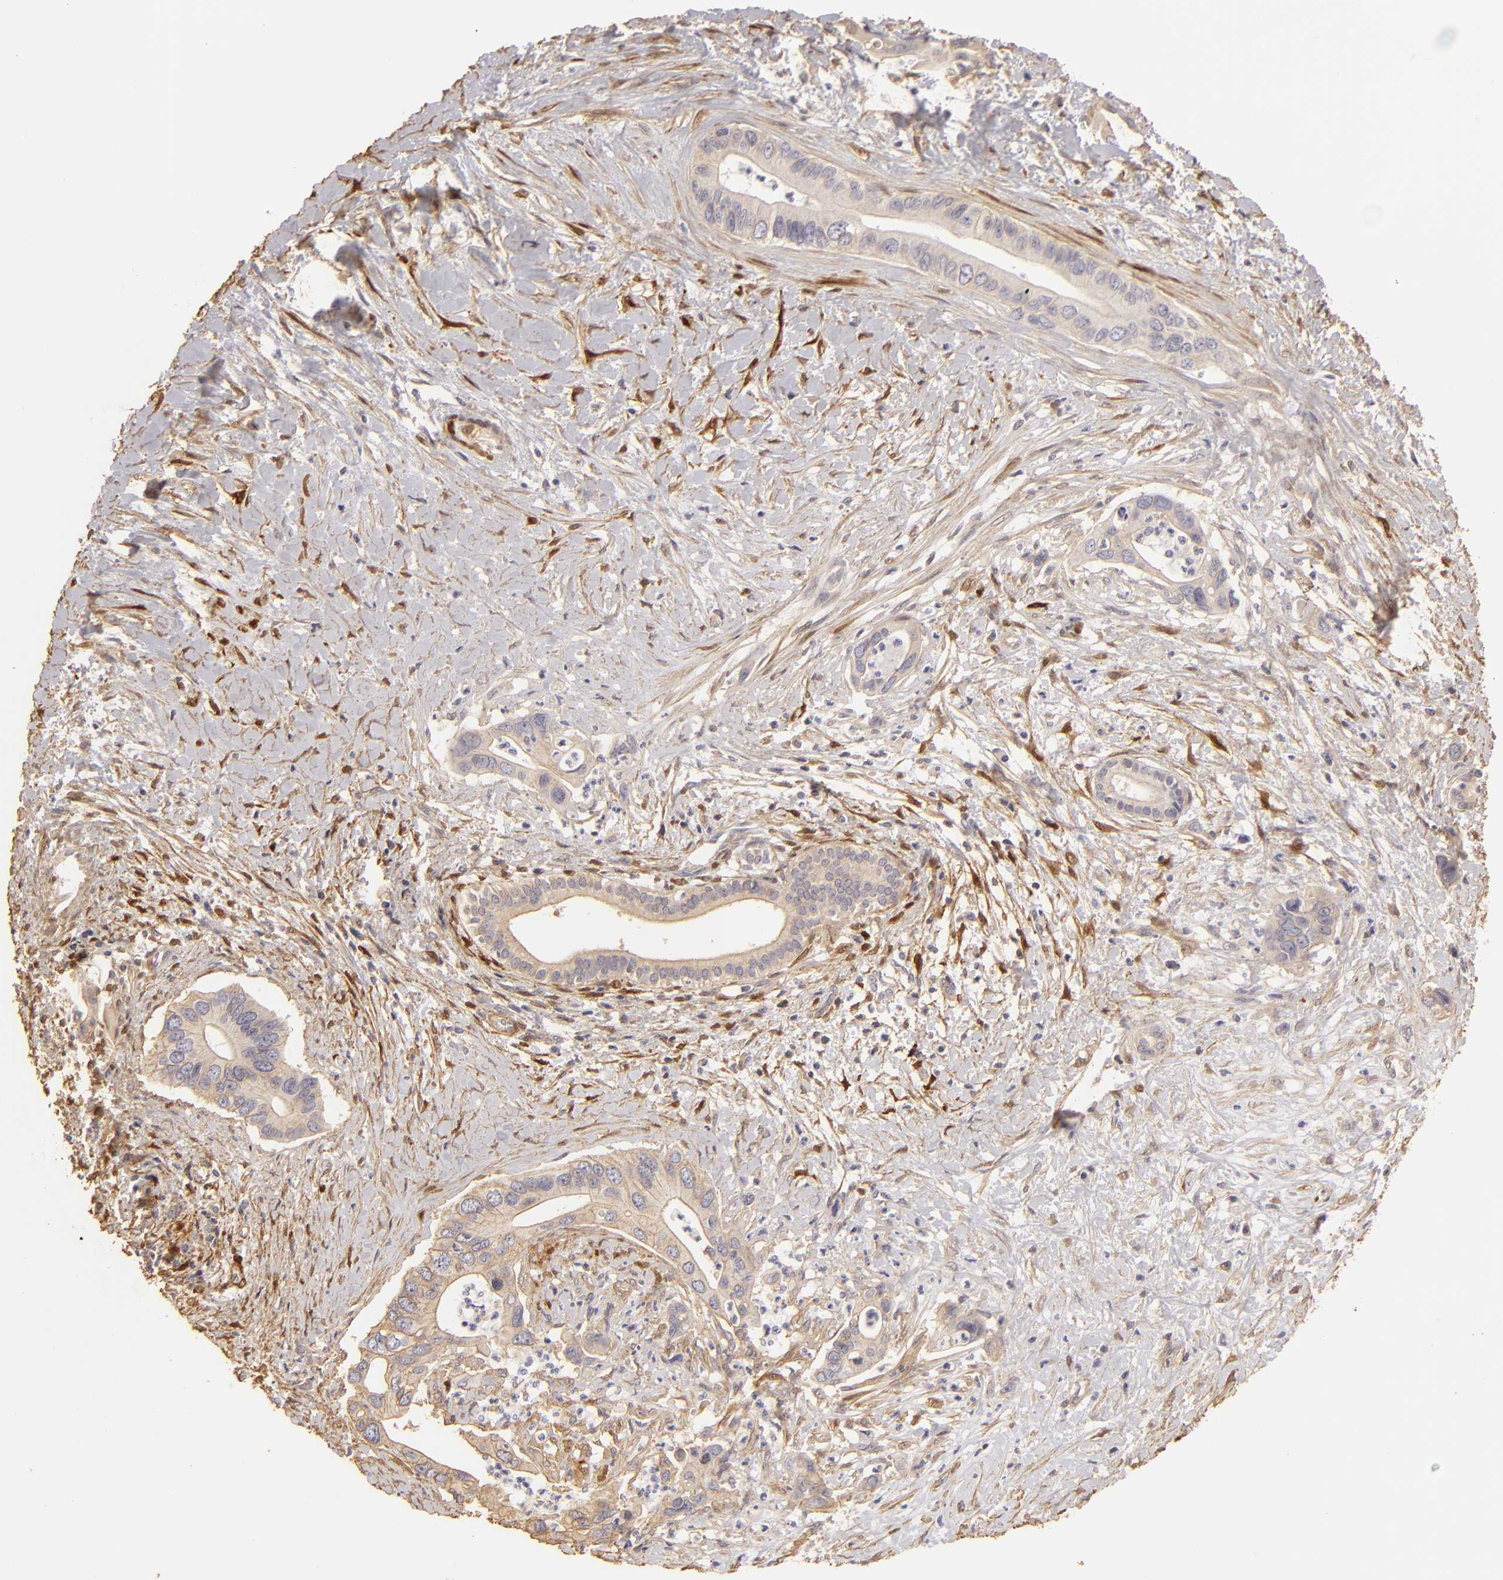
{"staining": {"intensity": "weak", "quantity": ">75%", "location": "cytoplasmic/membranous"}, "tissue": "liver cancer", "cell_type": "Tumor cells", "image_type": "cancer", "snomed": [{"axis": "morphology", "description": "Cholangiocarcinoma"}, {"axis": "topography", "description": "Liver"}], "caption": "Immunohistochemical staining of human liver cancer (cholangiocarcinoma) reveals low levels of weak cytoplasmic/membranous protein staining in about >75% of tumor cells.", "gene": "HSPB6", "patient": {"sex": "female", "age": 65}}